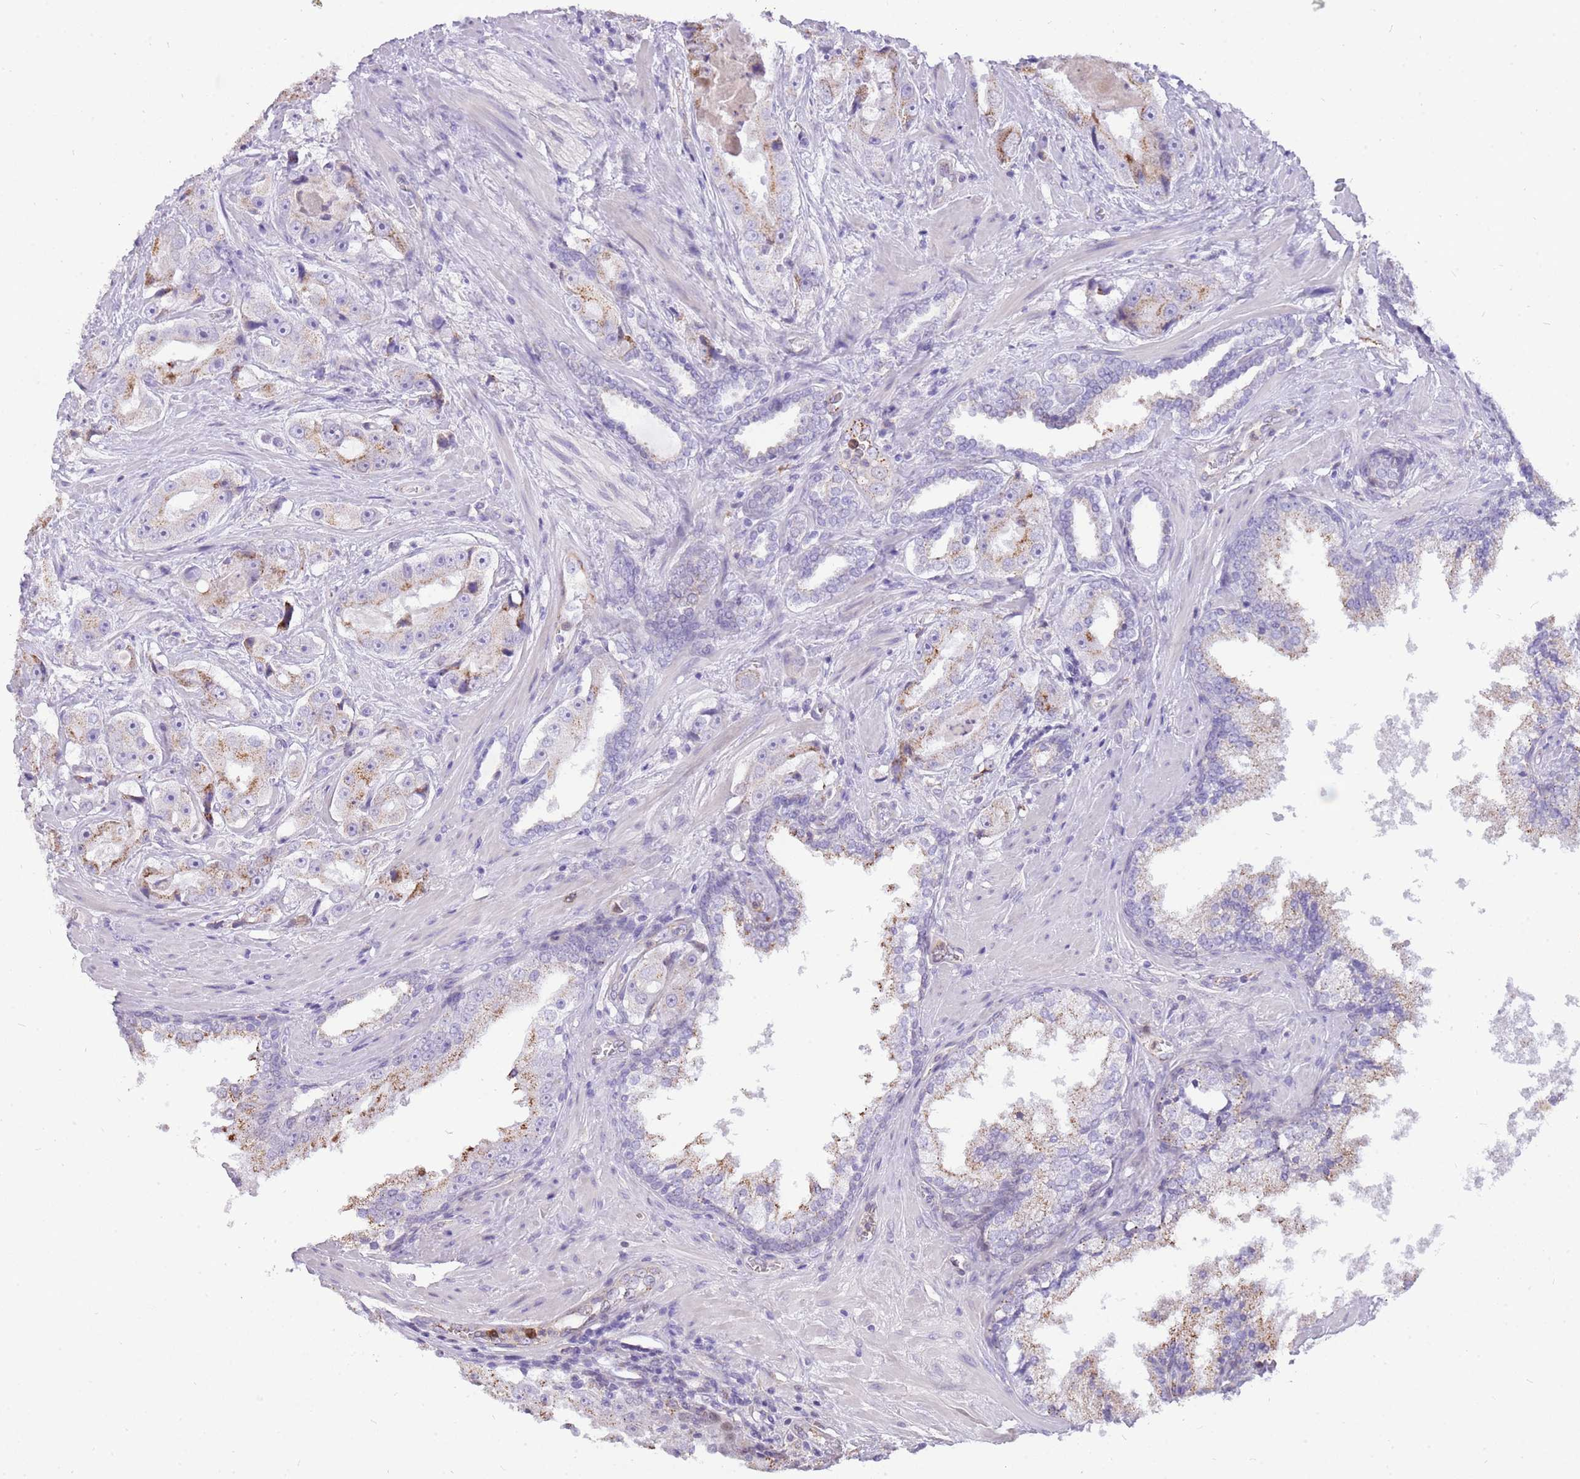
{"staining": {"intensity": "moderate", "quantity": "<25%", "location": "cytoplasmic/membranous"}, "tissue": "prostate cancer", "cell_type": "Tumor cells", "image_type": "cancer", "snomed": [{"axis": "morphology", "description": "Adenocarcinoma, High grade"}, {"axis": "topography", "description": "Prostate"}], "caption": "This photomicrograph displays prostate cancer stained with IHC to label a protein in brown. The cytoplasmic/membranous of tumor cells show moderate positivity for the protein. Nuclei are counter-stained blue.", "gene": "PCNX1", "patient": {"sex": "male", "age": 73}}